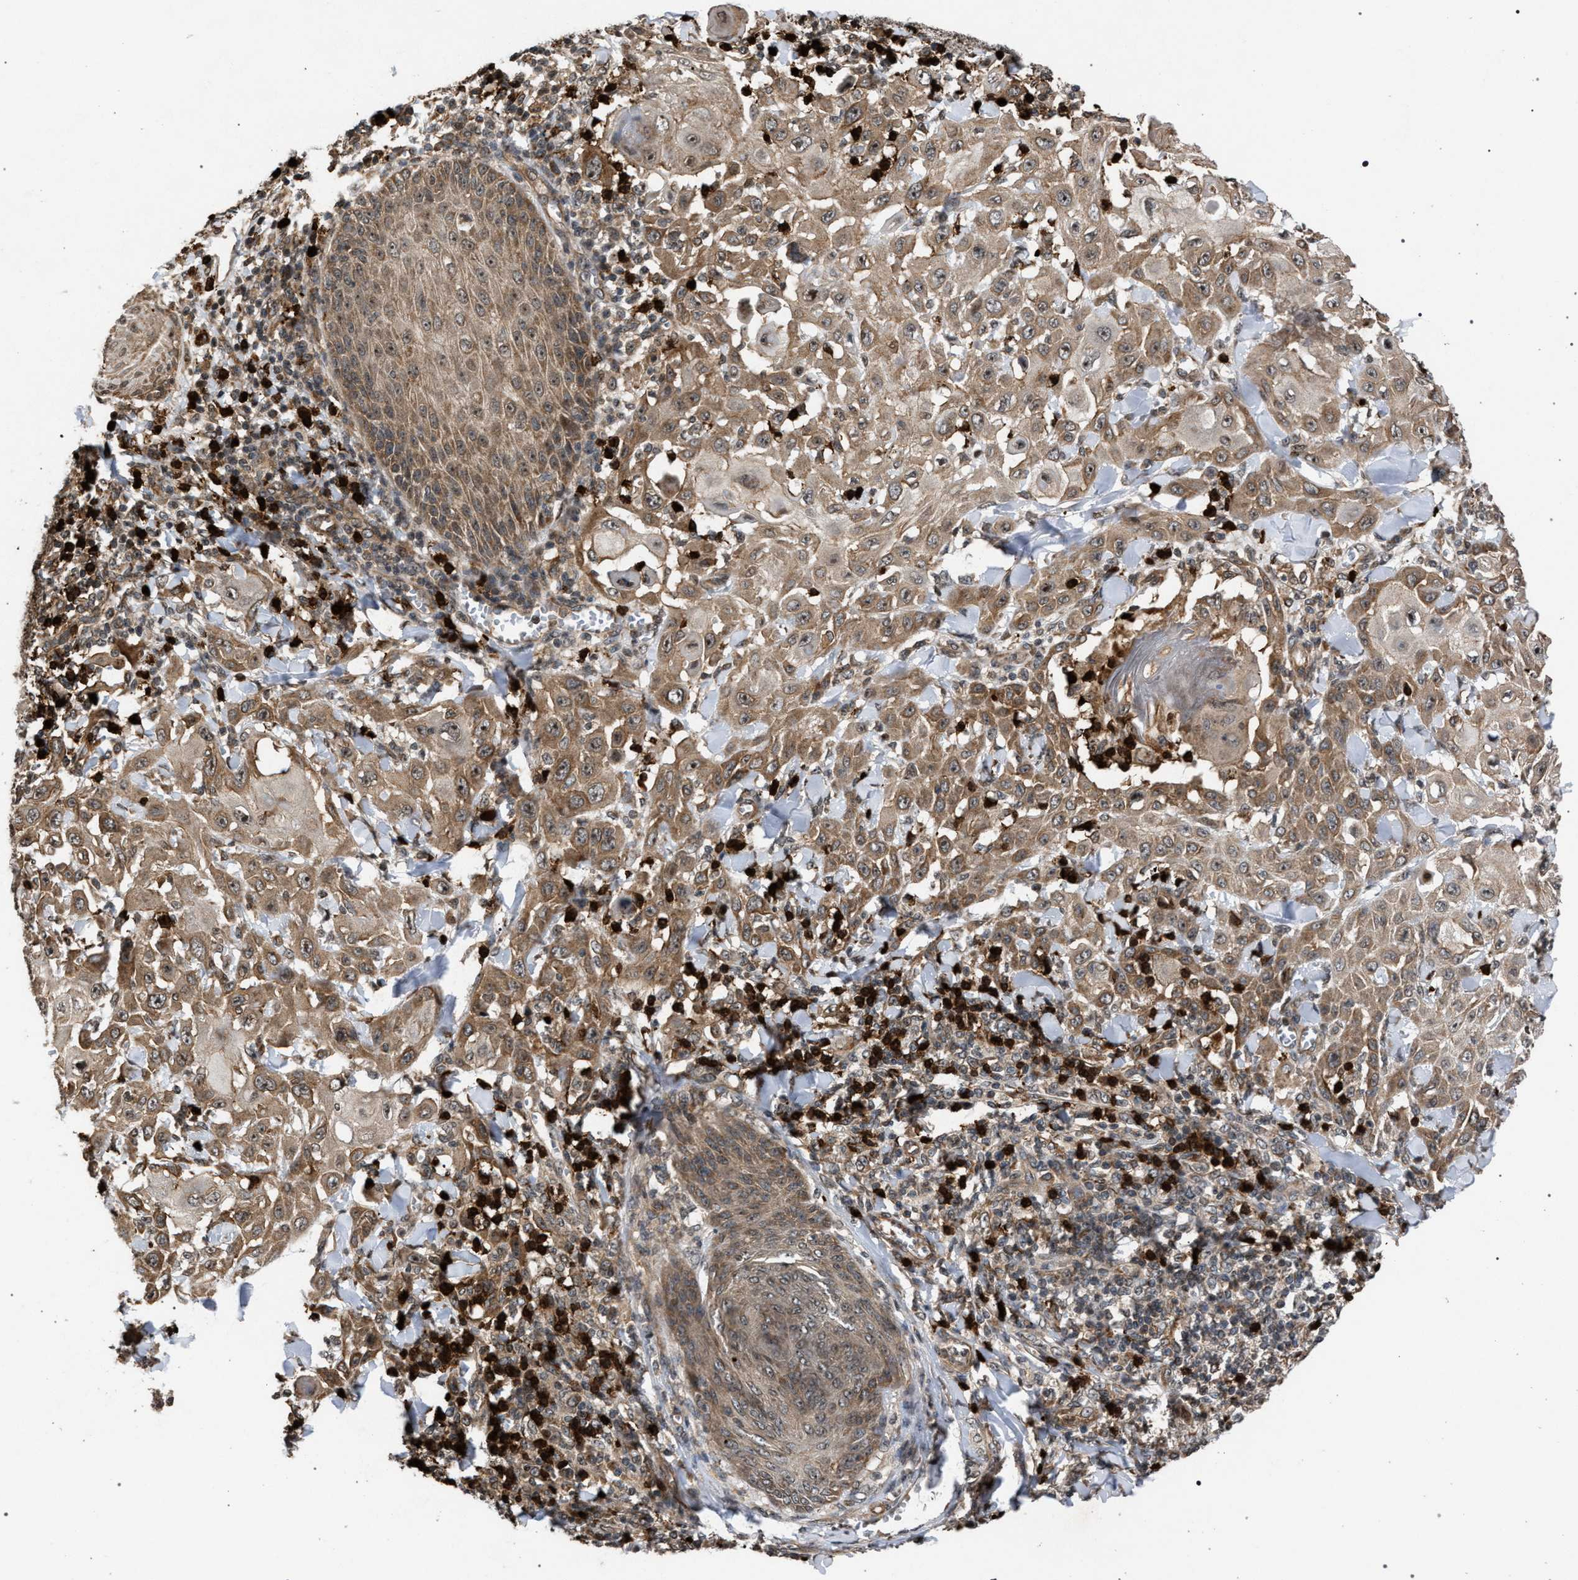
{"staining": {"intensity": "weak", "quantity": ">75%", "location": "cytoplasmic/membranous"}, "tissue": "skin cancer", "cell_type": "Tumor cells", "image_type": "cancer", "snomed": [{"axis": "morphology", "description": "Squamous cell carcinoma, NOS"}, {"axis": "topography", "description": "Skin"}], "caption": "Skin squamous cell carcinoma tissue reveals weak cytoplasmic/membranous staining in about >75% of tumor cells", "gene": "IRAK4", "patient": {"sex": "male", "age": 24}}